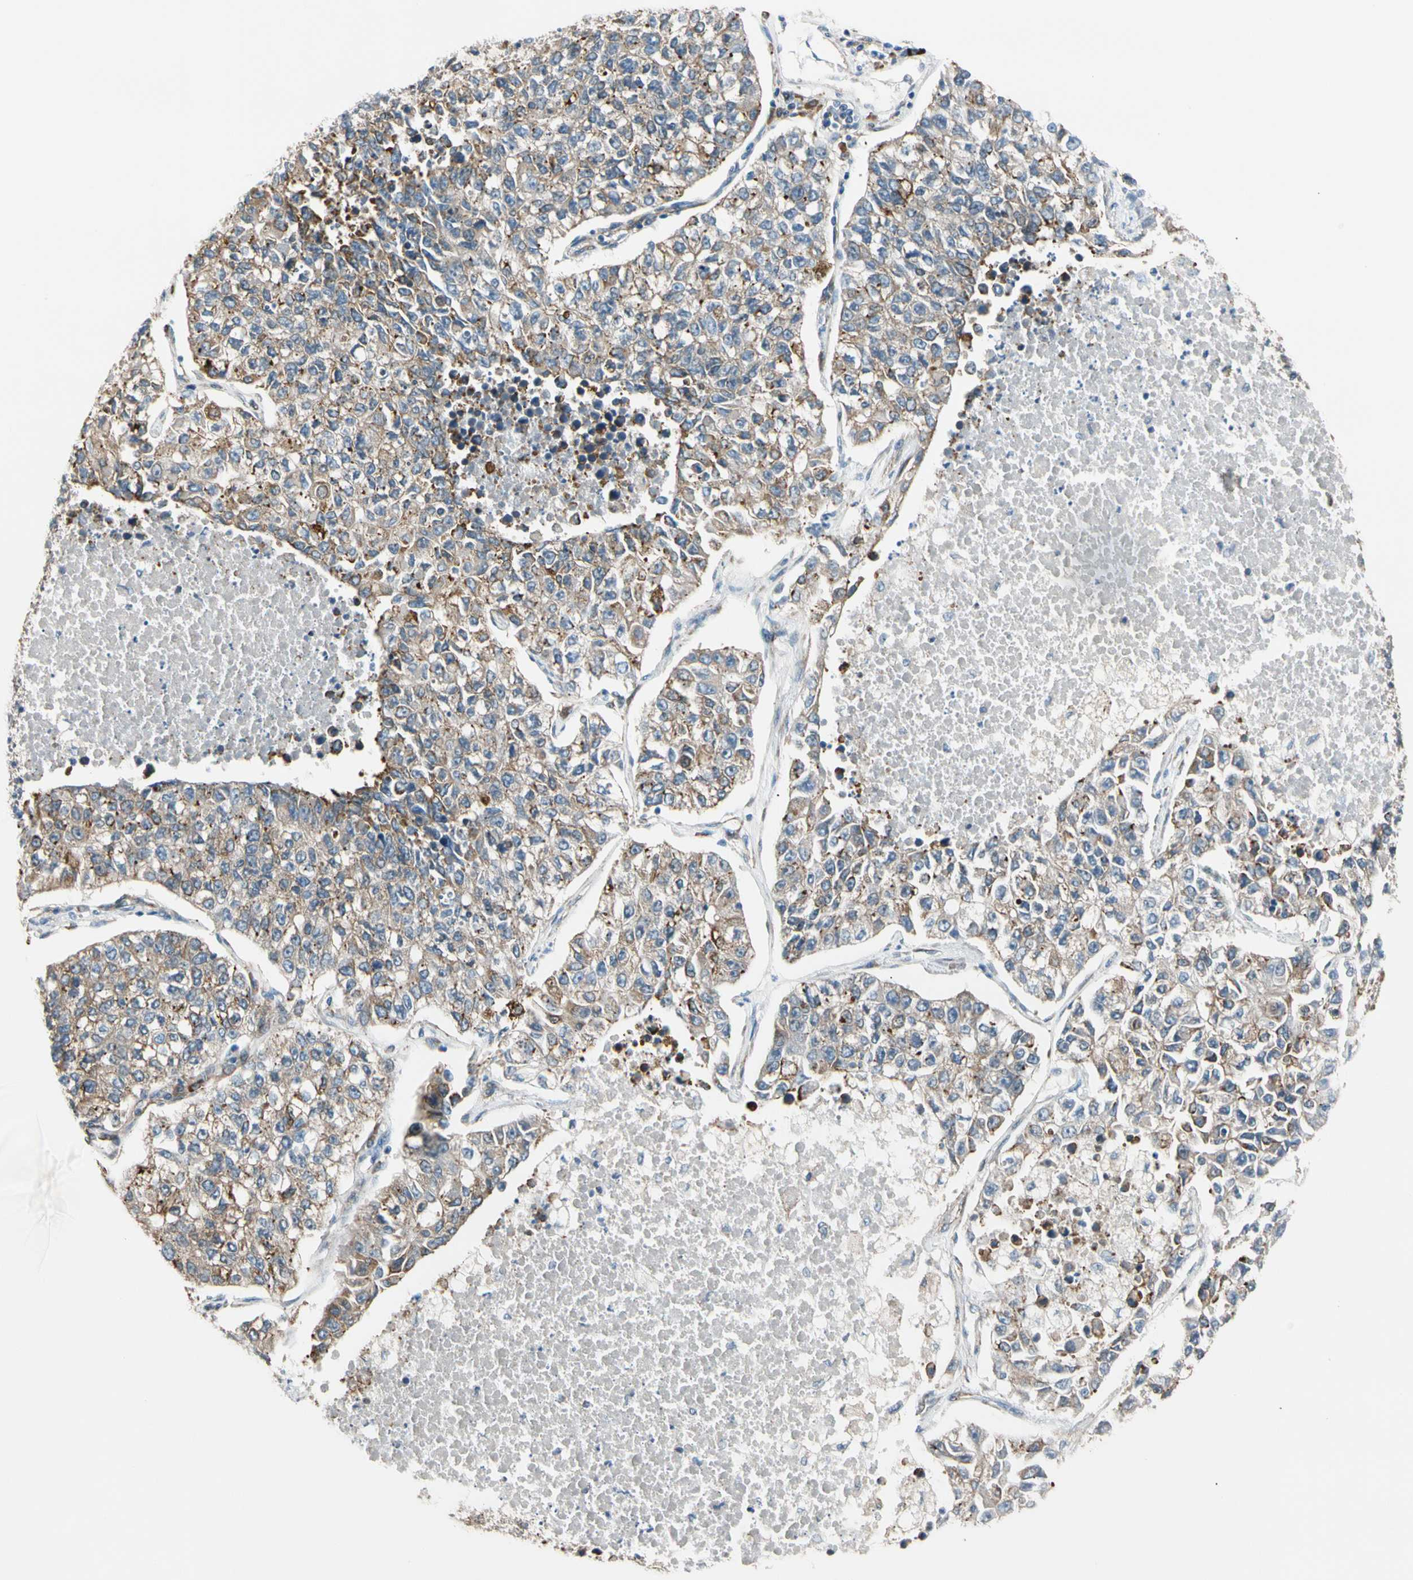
{"staining": {"intensity": "moderate", "quantity": ">75%", "location": "cytoplasmic/membranous"}, "tissue": "lung cancer", "cell_type": "Tumor cells", "image_type": "cancer", "snomed": [{"axis": "morphology", "description": "Adenocarcinoma, NOS"}, {"axis": "topography", "description": "Lung"}], "caption": "Lung cancer (adenocarcinoma) stained with a brown dye reveals moderate cytoplasmic/membranous positive expression in approximately >75% of tumor cells.", "gene": "LIMK2", "patient": {"sex": "male", "age": 49}}